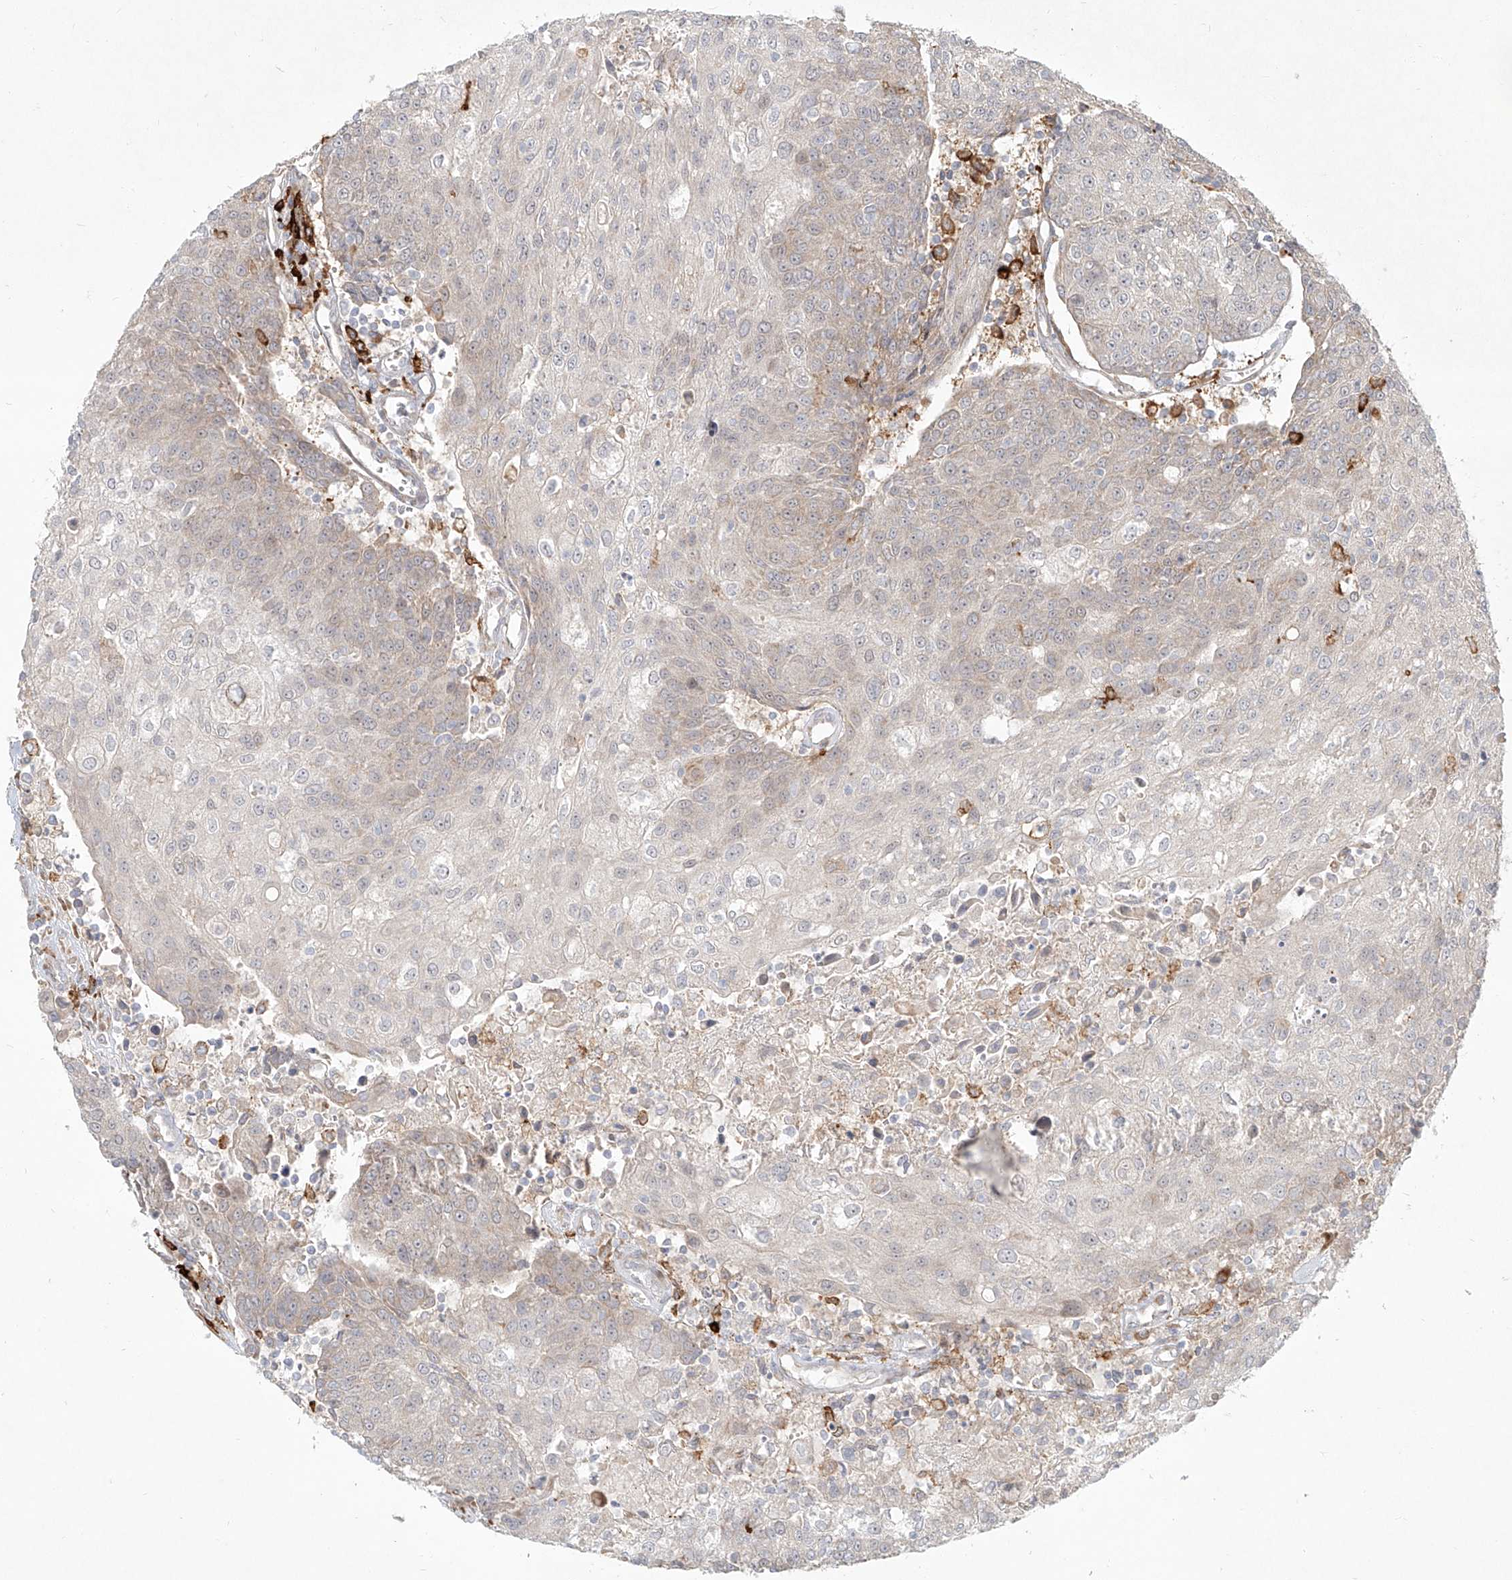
{"staining": {"intensity": "negative", "quantity": "none", "location": "none"}, "tissue": "urothelial cancer", "cell_type": "Tumor cells", "image_type": "cancer", "snomed": [{"axis": "morphology", "description": "Urothelial carcinoma, High grade"}, {"axis": "topography", "description": "Urinary bladder"}], "caption": "DAB immunohistochemical staining of human high-grade urothelial carcinoma exhibits no significant staining in tumor cells.", "gene": "CD209", "patient": {"sex": "female", "age": 85}}